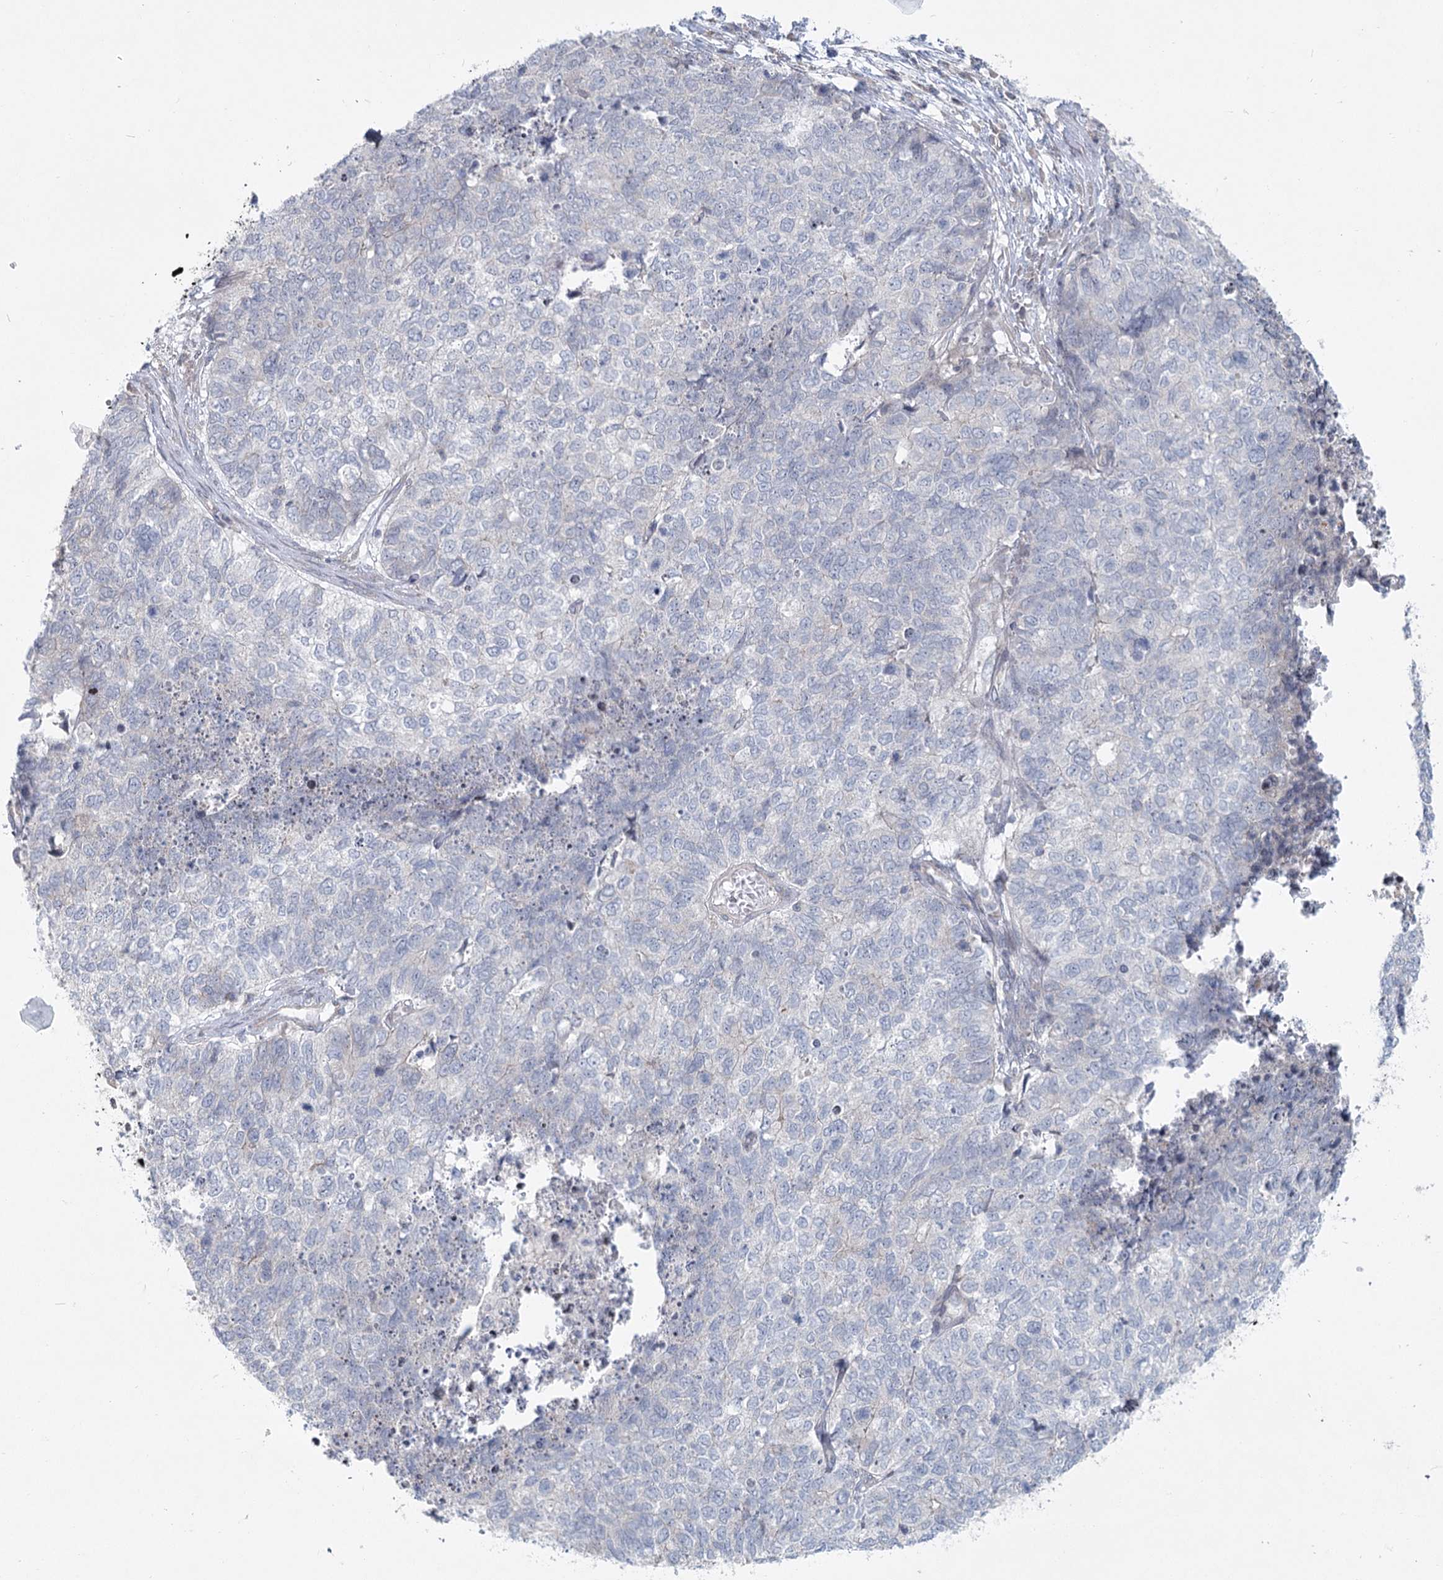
{"staining": {"intensity": "negative", "quantity": "none", "location": "none"}, "tissue": "cervical cancer", "cell_type": "Tumor cells", "image_type": "cancer", "snomed": [{"axis": "morphology", "description": "Squamous cell carcinoma, NOS"}, {"axis": "topography", "description": "Cervix"}], "caption": "There is no significant staining in tumor cells of cervical cancer. (DAB (3,3'-diaminobenzidine) immunohistochemistry (IHC), high magnification).", "gene": "SPINK13", "patient": {"sex": "female", "age": 63}}